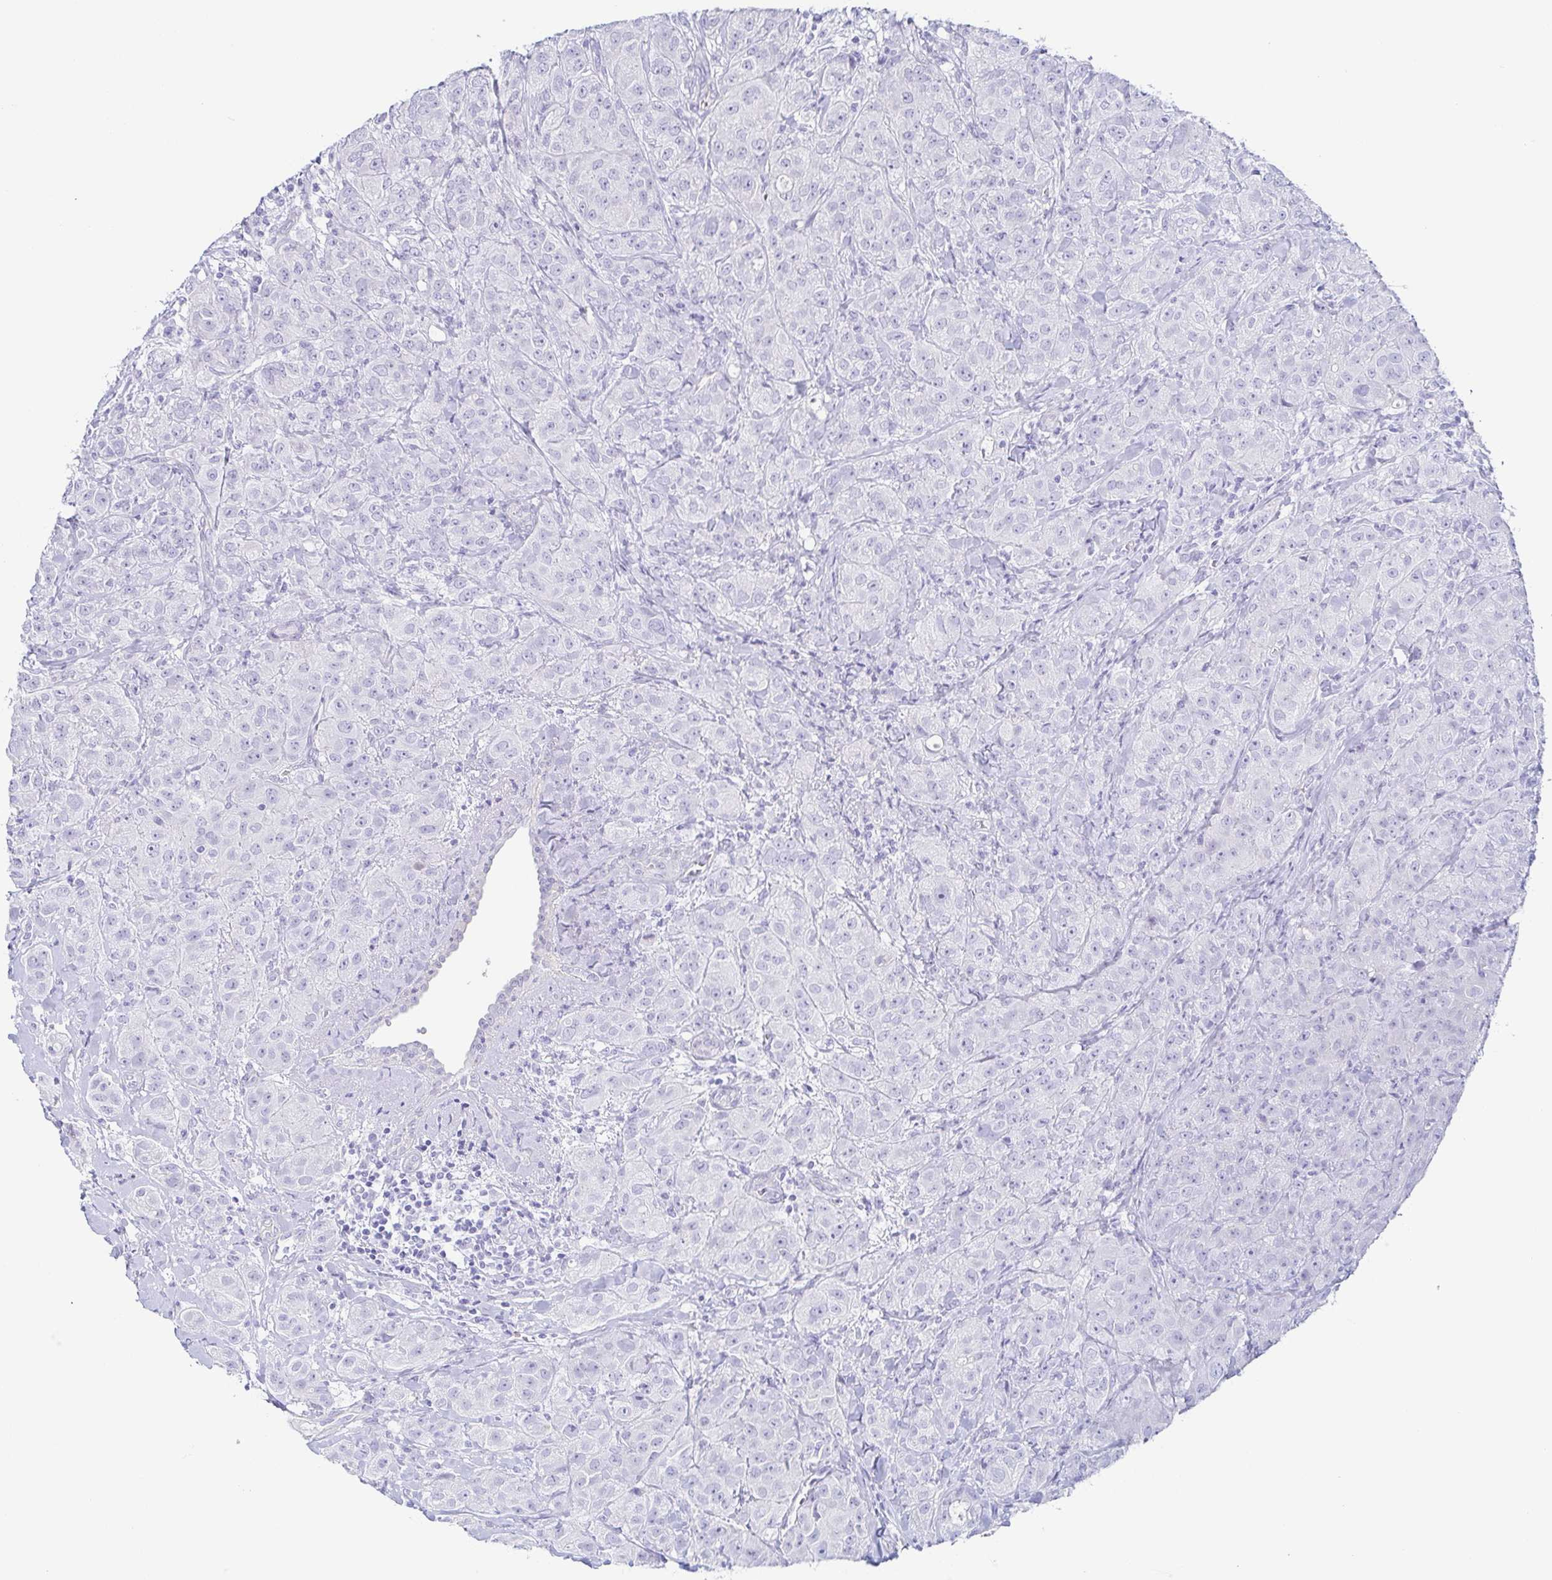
{"staining": {"intensity": "negative", "quantity": "none", "location": "none"}, "tissue": "breast cancer", "cell_type": "Tumor cells", "image_type": "cancer", "snomed": [{"axis": "morphology", "description": "Normal tissue, NOS"}, {"axis": "morphology", "description": "Duct carcinoma"}, {"axis": "topography", "description": "Breast"}], "caption": "Histopathology image shows no protein staining in tumor cells of intraductal carcinoma (breast) tissue.", "gene": "PRR4", "patient": {"sex": "female", "age": 43}}